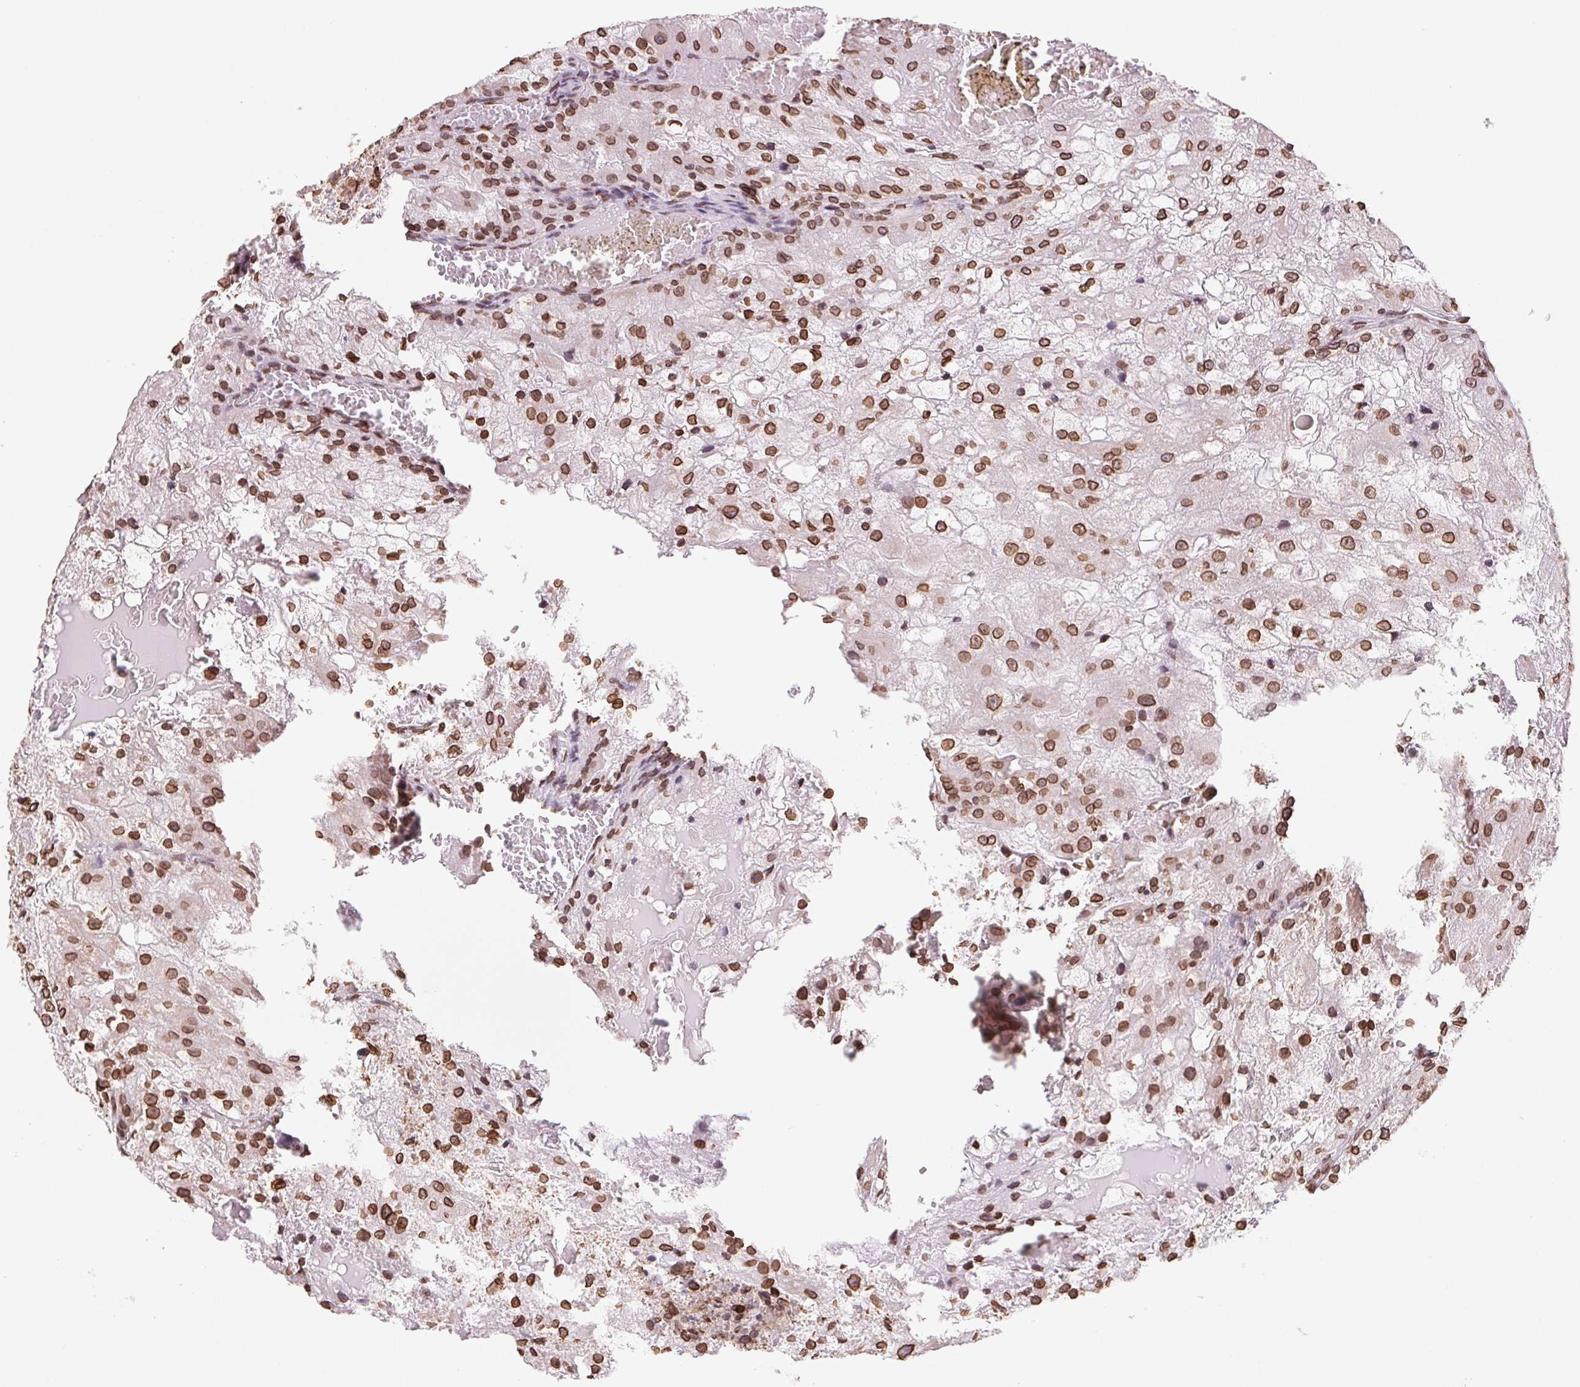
{"staining": {"intensity": "strong", "quantity": ">75%", "location": "cytoplasmic/membranous,nuclear"}, "tissue": "renal cancer", "cell_type": "Tumor cells", "image_type": "cancer", "snomed": [{"axis": "morphology", "description": "Adenocarcinoma, NOS"}, {"axis": "topography", "description": "Kidney"}], "caption": "About >75% of tumor cells in human renal adenocarcinoma display strong cytoplasmic/membranous and nuclear protein expression as visualized by brown immunohistochemical staining.", "gene": "LMNB2", "patient": {"sex": "female", "age": 74}}